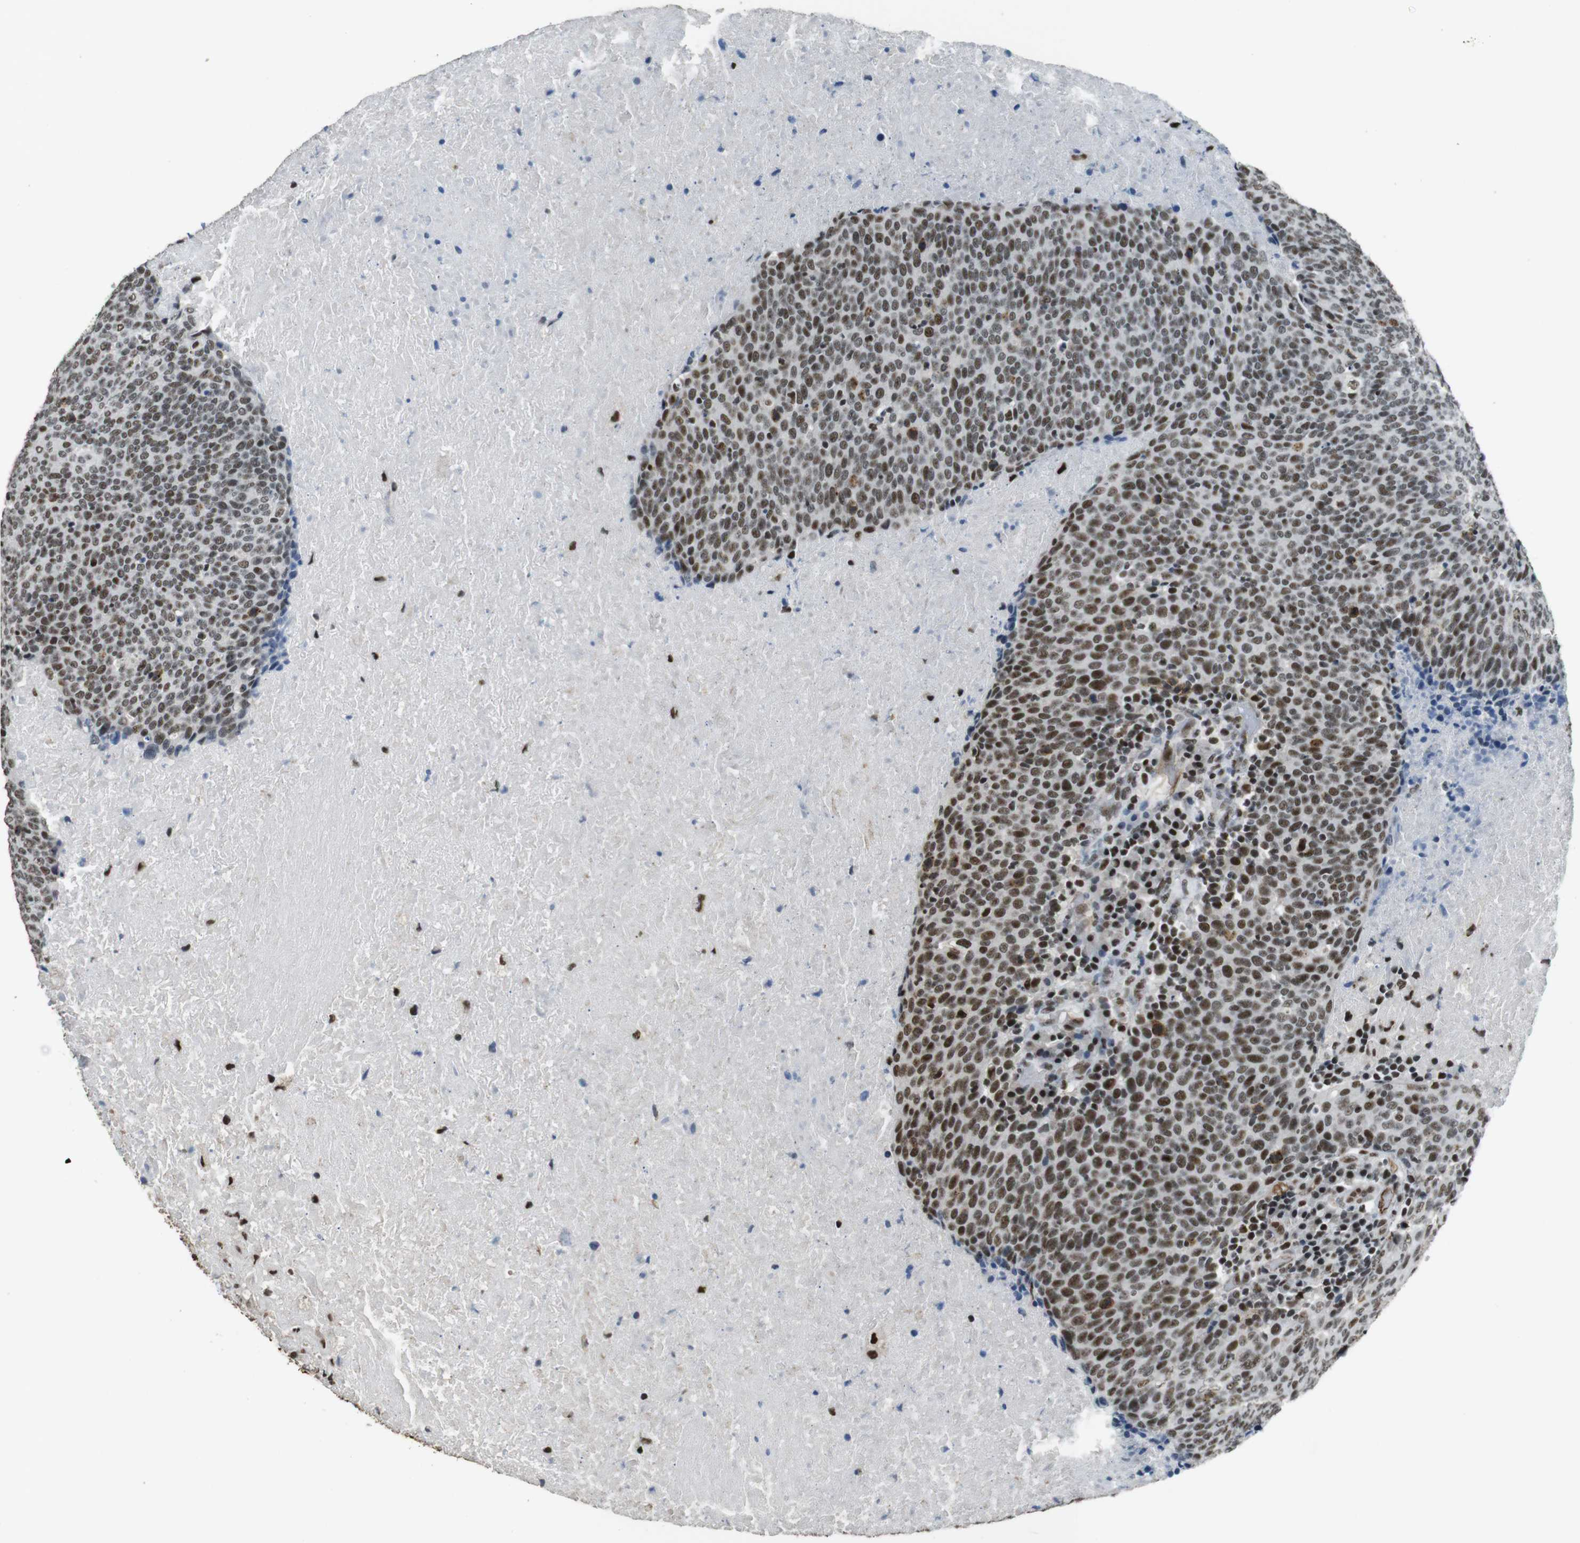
{"staining": {"intensity": "moderate", "quantity": ">75%", "location": "nuclear"}, "tissue": "head and neck cancer", "cell_type": "Tumor cells", "image_type": "cancer", "snomed": [{"axis": "morphology", "description": "Squamous cell carcinoma, NOS"}, {"axis": "morphology", "description": "Squamous cell carcinoma, metastatic, NOS"}, {"axis": "topography", "description": "Lymph node"}, {"axis": "topography", "description": "Head-Neck"}], "caption": "Protein staining shows moderate nuclear expression in approximately >75% of tumor cells in squamous cell carcinoma (head and neck). (DAB IHC, brown staining for protein, blue staining for nuclei).", "gene": "CSNK2B", "patient": {"sex": "male", "age": 62}}